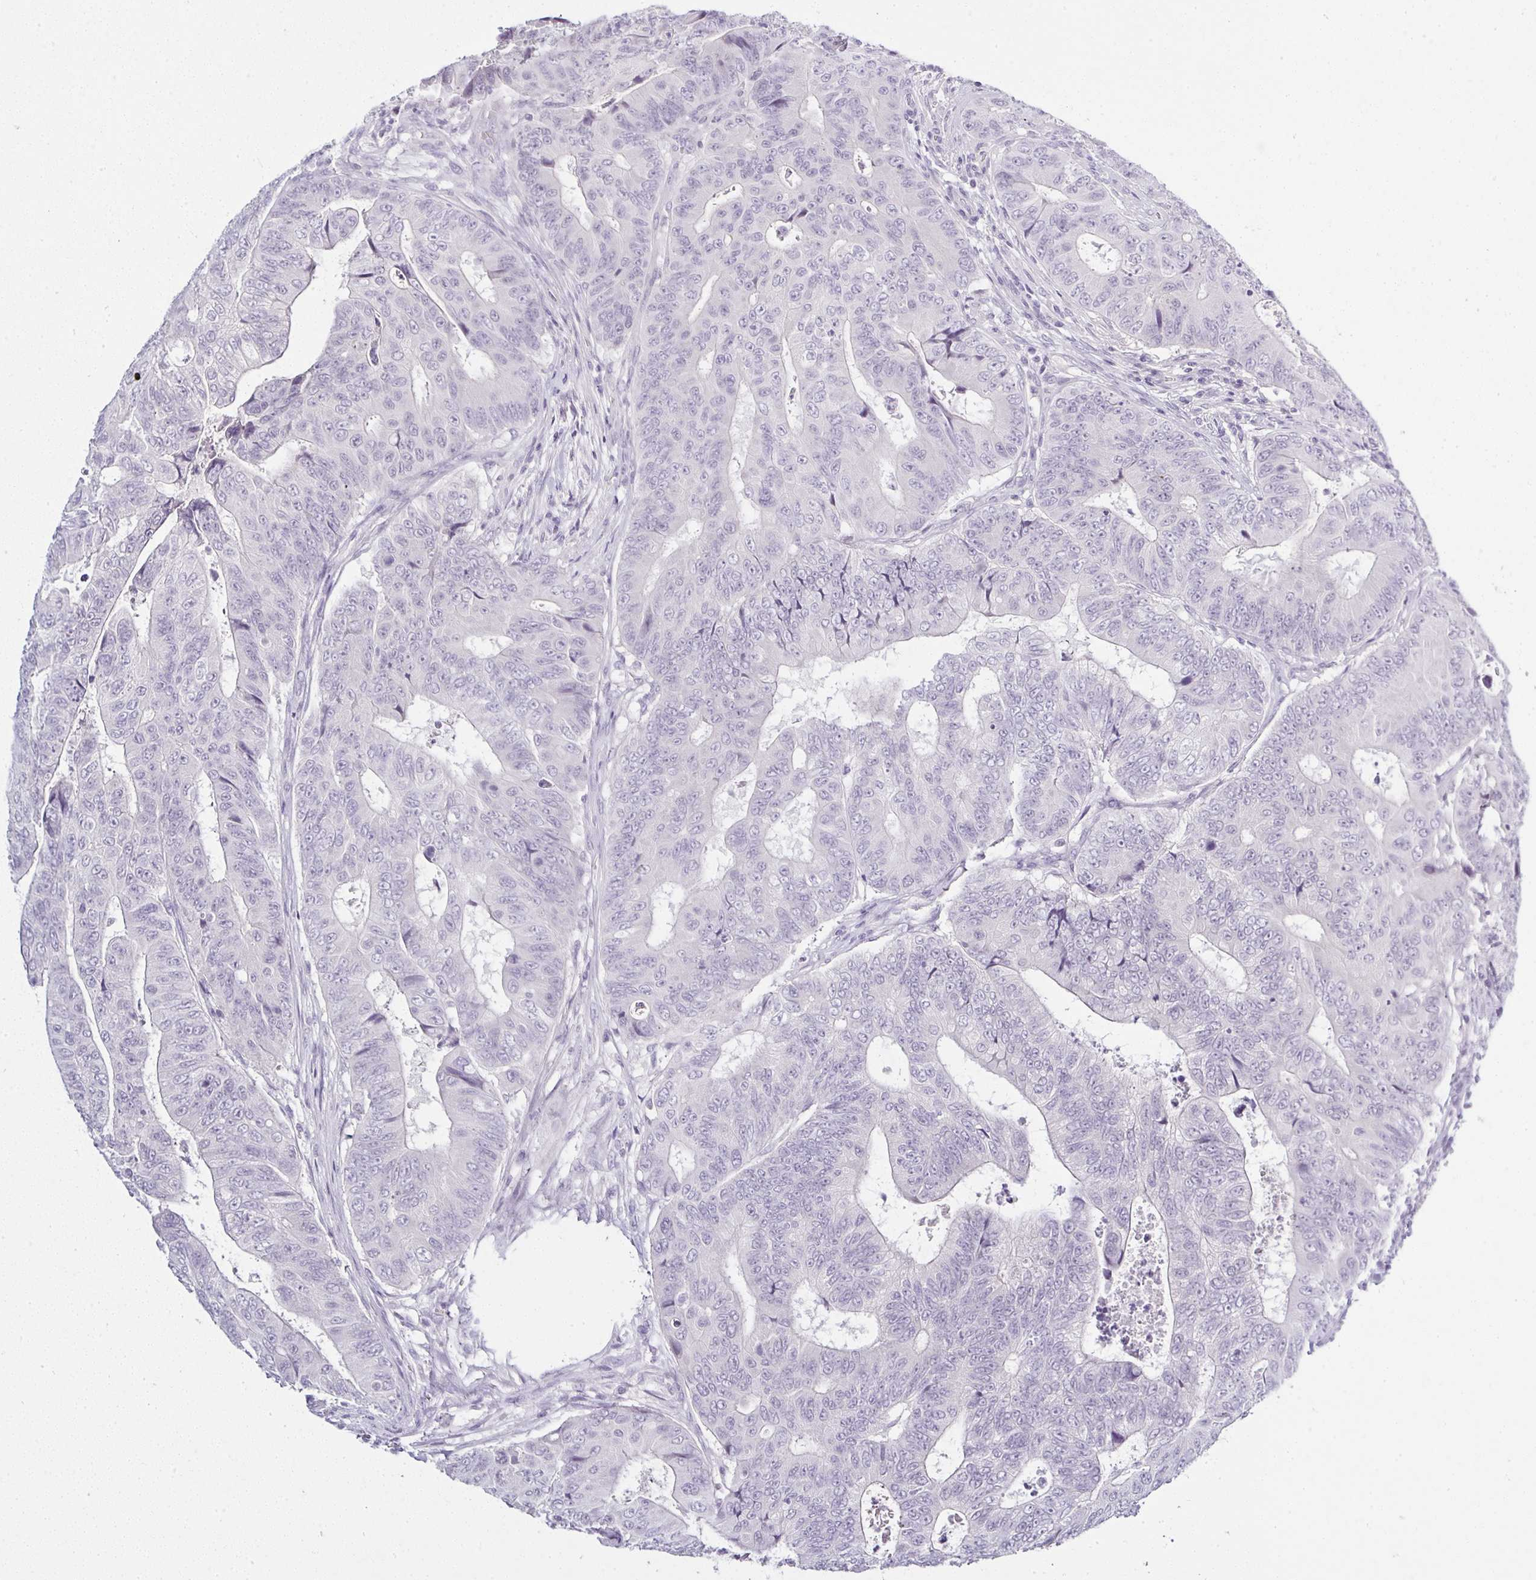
{"staining": {"intensity": "negative", "quantity": "none", "location": "none"}, "tissue": "colorectal cancer", "cell_type": "Tumor cells", "image_type": "cancer", "snomed": [{"axis": "morphology", "description": "Adenocarcinoma, NOS"}, {"axis": "topography", "description": "Colon"}], "caption": "Immunohistochemical staining of colorectal cancer (adenocarcinoma) shows no significant expression in tumor cells.", "gene": "SERPINB3", "patient": {"sex": "female", "age": 48}}